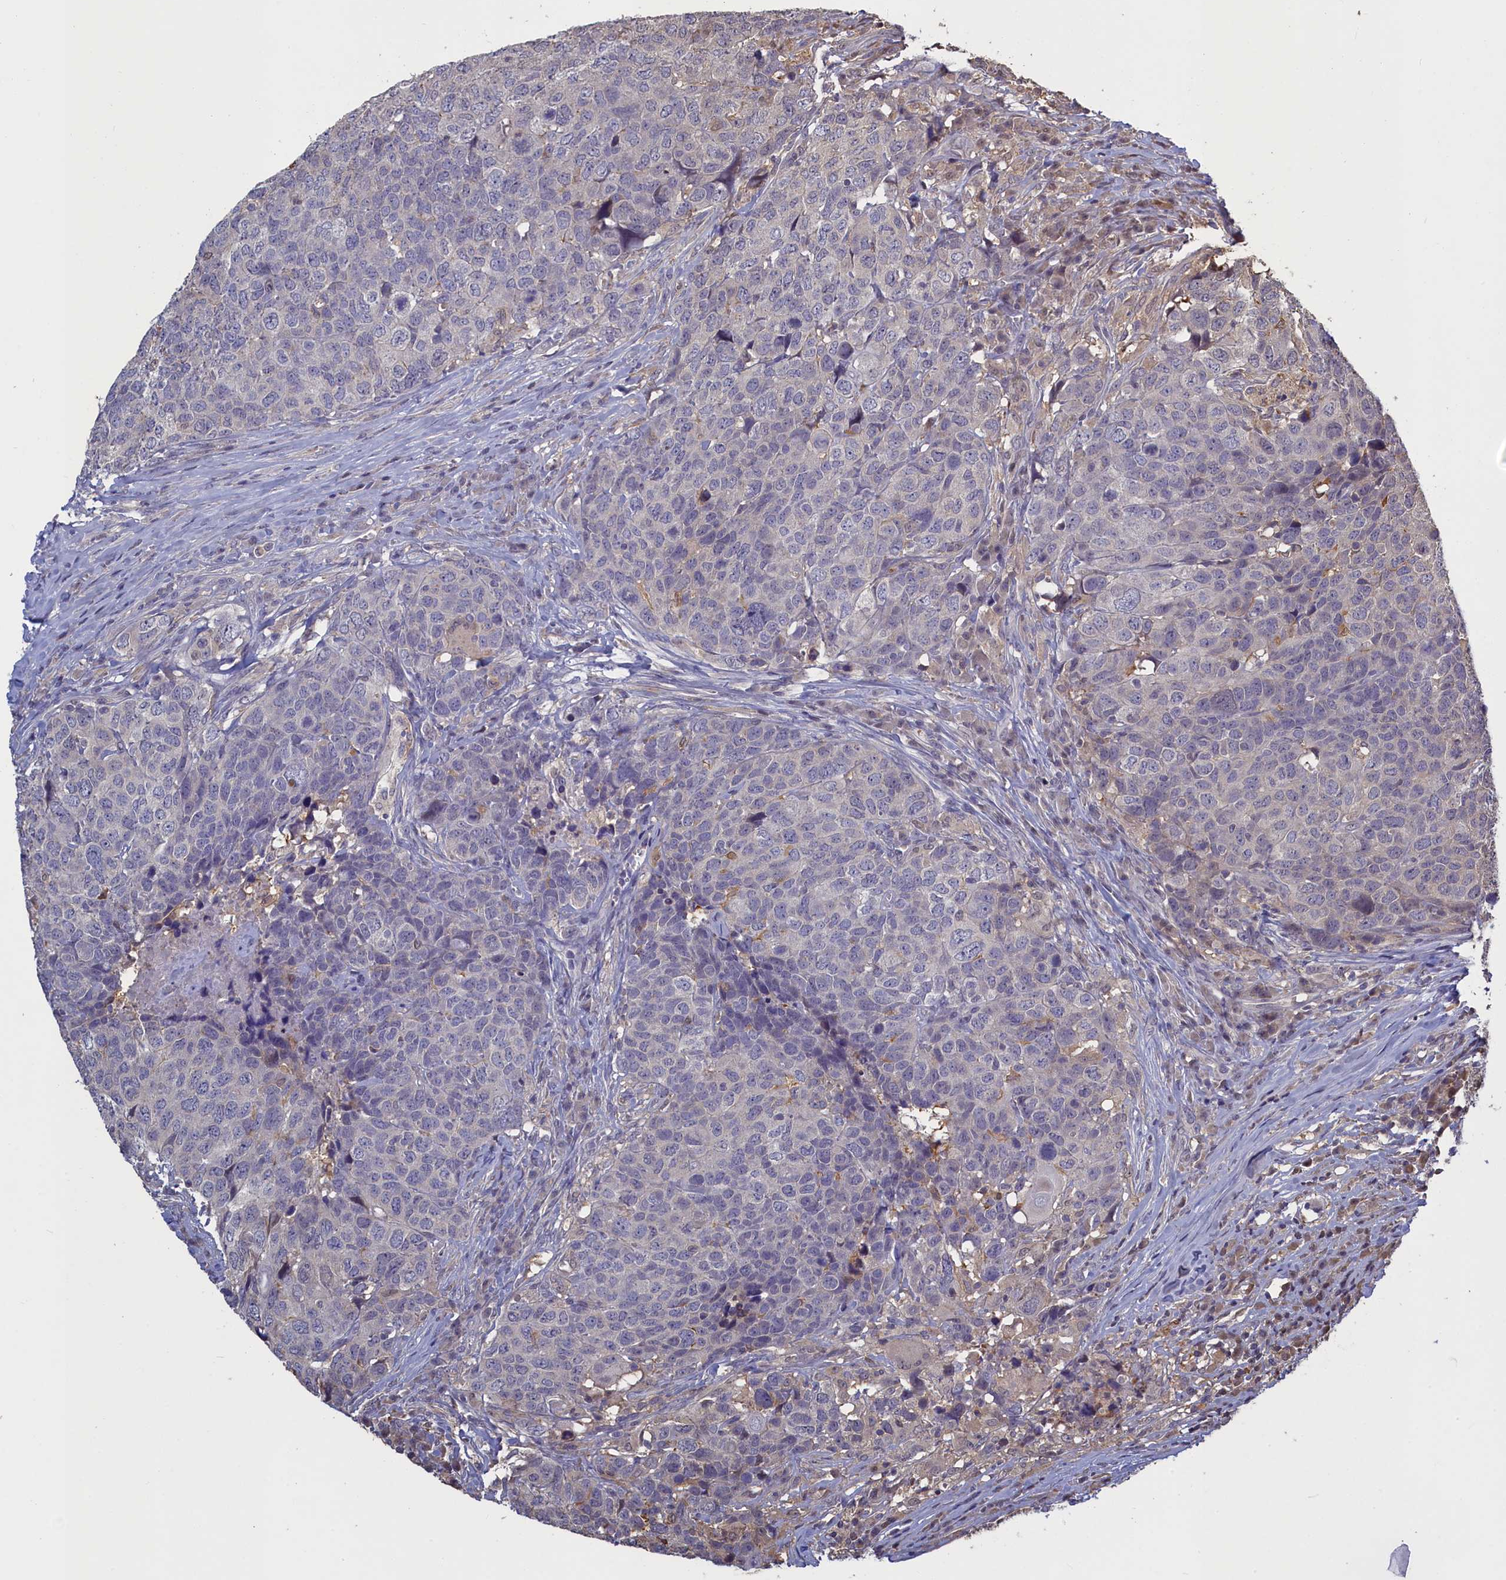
{"staining": {"intensity": "negative", "quantity": "none", "location": "none"}, "tissue": "head and neck cancer", "cell_type": "Tumor cells", "image_type": "cancer", "snomed": [{"axis": "morphology", "description": "Squamous cell carcinoma, NOS"}, {"axis": "topography", "description": "Head-Neck"}], "caption": "Head and neck squamous cell carcinoma was stained to show a protein in brown. There is no significant positivity in tumor cells.", "gene": "UCHL3", "patient": {"sex": "male", "age": 66}}